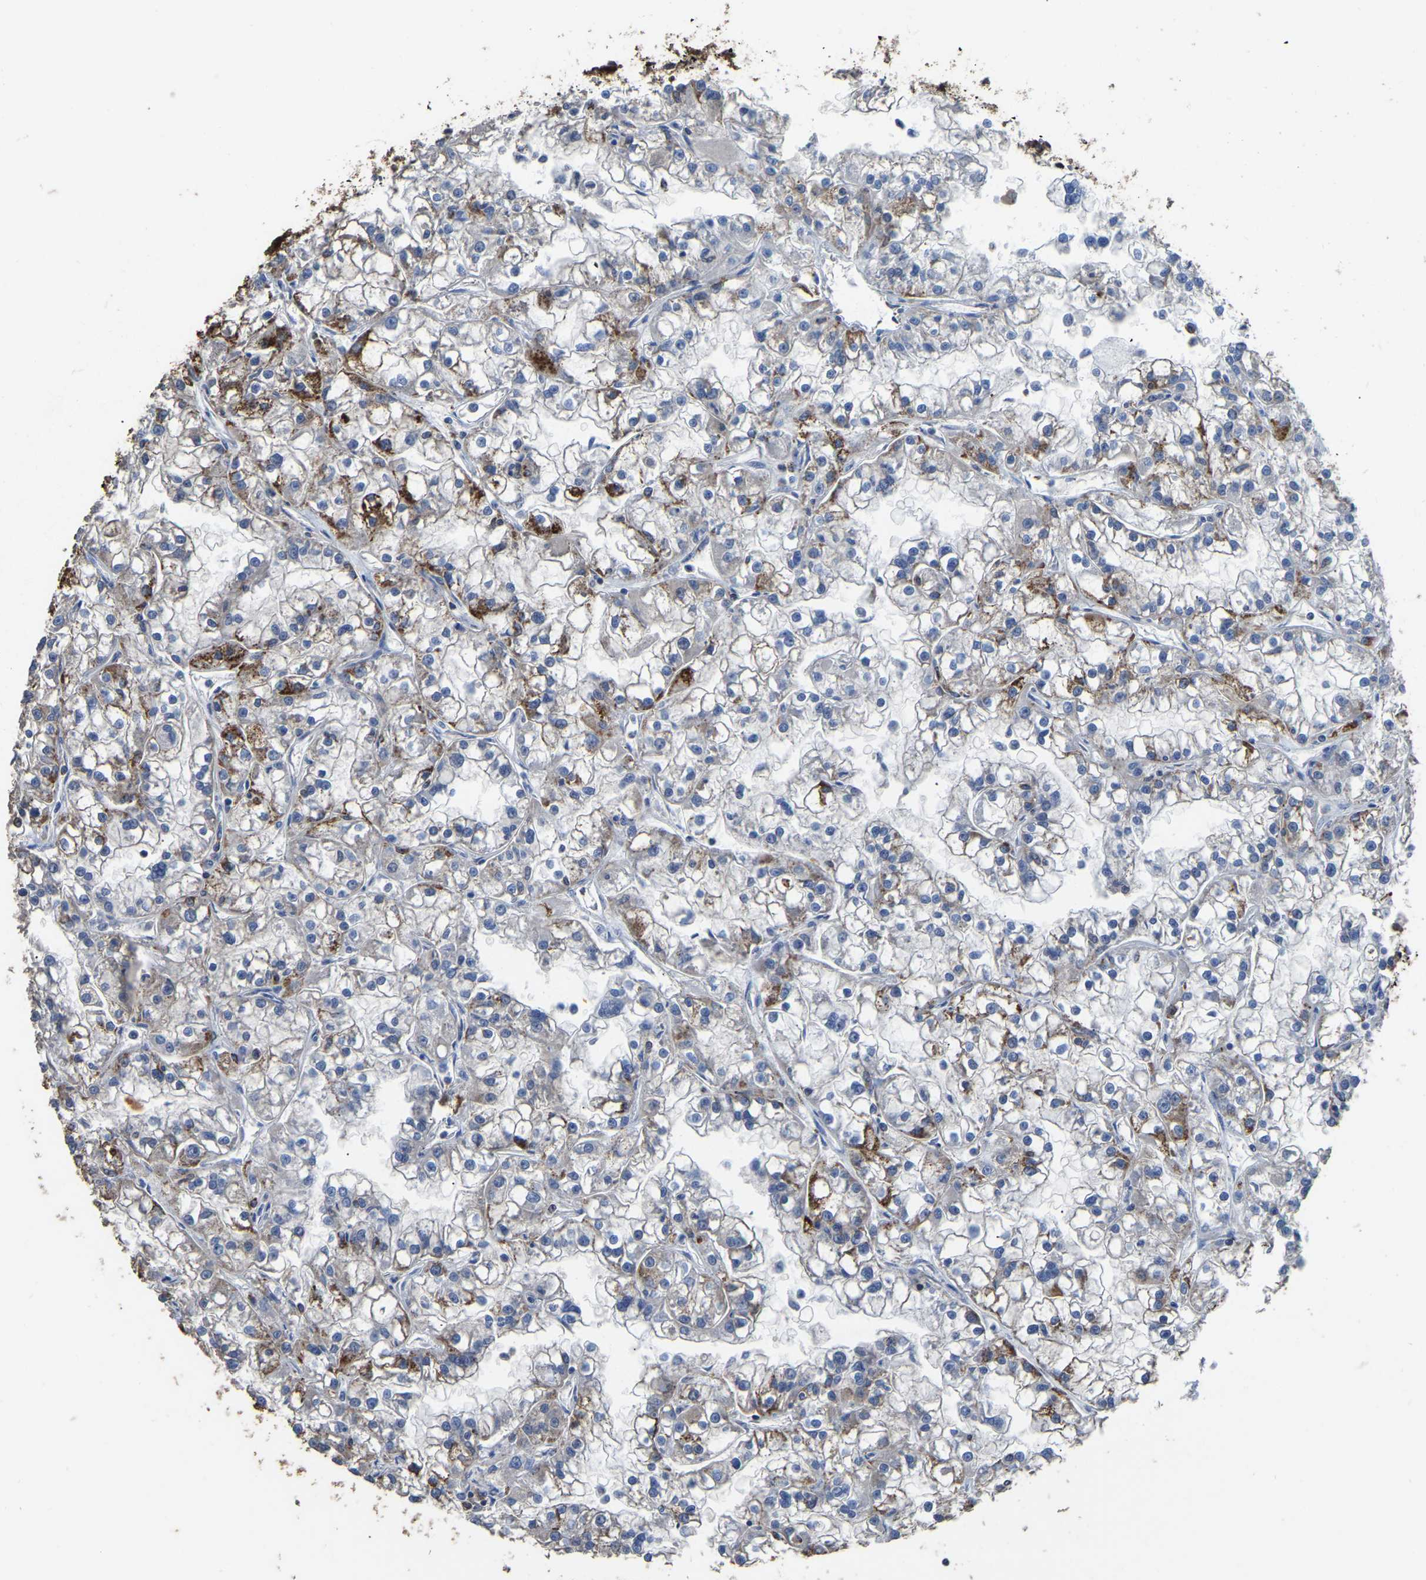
{"staining": {"intensity": "strong", "quantity": "25%-75%", "location": "cytoplasmic/membranous"}, "tissue": "renal cancer", "cell_type": "Tumor cells", "image_type": "cancer", "snomed": [{"axis": "morphology", "description": "Adenocarcinoma, NOS"}, {"axis": "topography", "description": "Kidney"}], "caption": "Immunohistochemical staining of human adenocarcinoma (renal) exhibits high levels of strong cytoplasmic/membranous protein positivity in about 25%-75% of tumor cells.", "gene": "ETFA", "patient": {"sex": "female", "age": 52}}